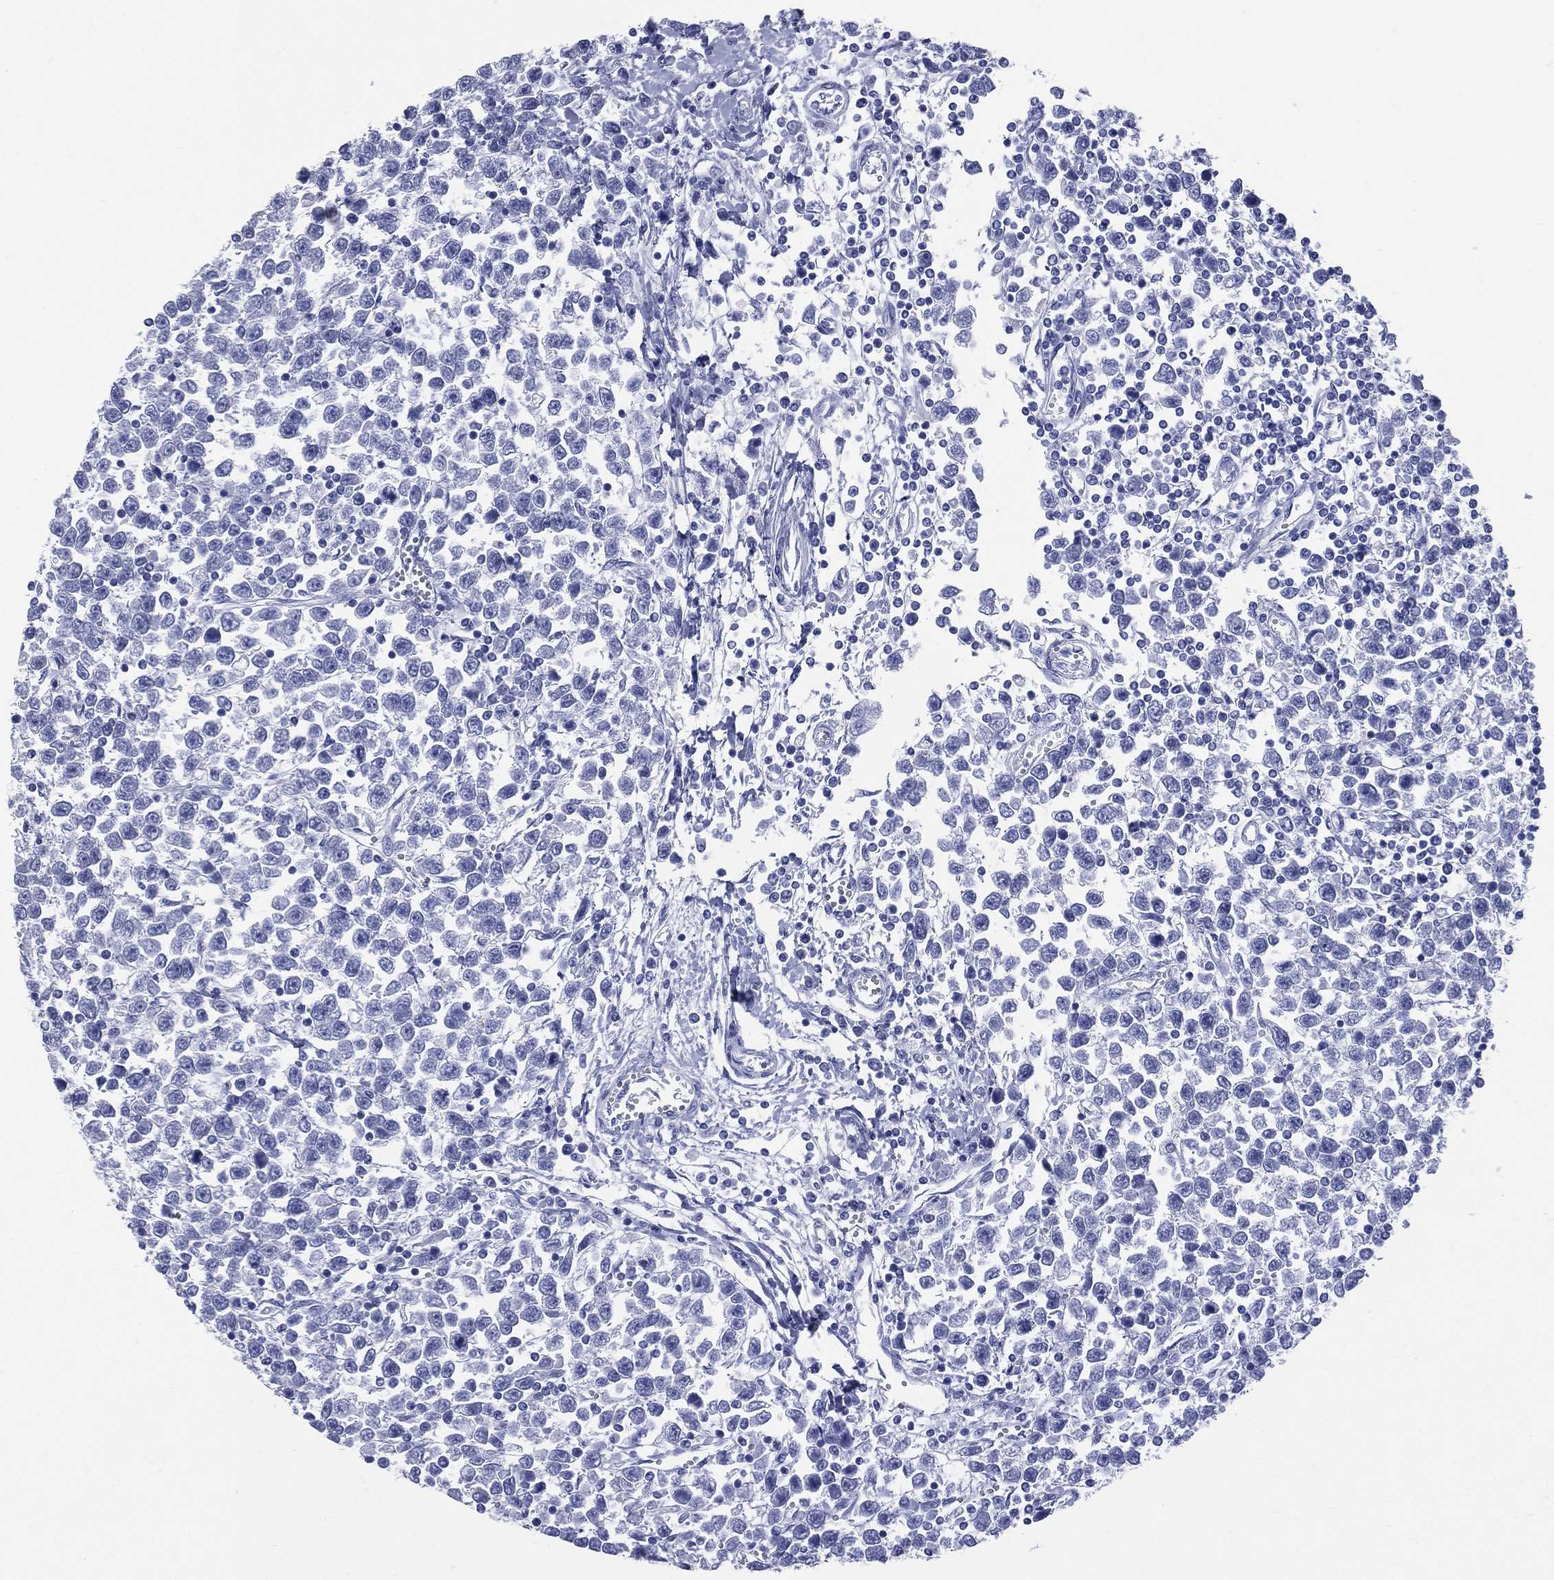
{"staining": {"intensity": "negative", "quantity": "none", "location": "none"}, "tissue": "testis cancer", "cell_type": "Tumor cells", "image_type": "cancer", "snomed": [{"axis": "morphology", "description": "Seminoma, NOS"}, {"axis": "topography", "description": "Testis"}], "caption": "There is no significant expression in tumor cells of testis cancer (seminoma).", "gene": "SYP", "patient": {"sex": "male", "age": 34}}